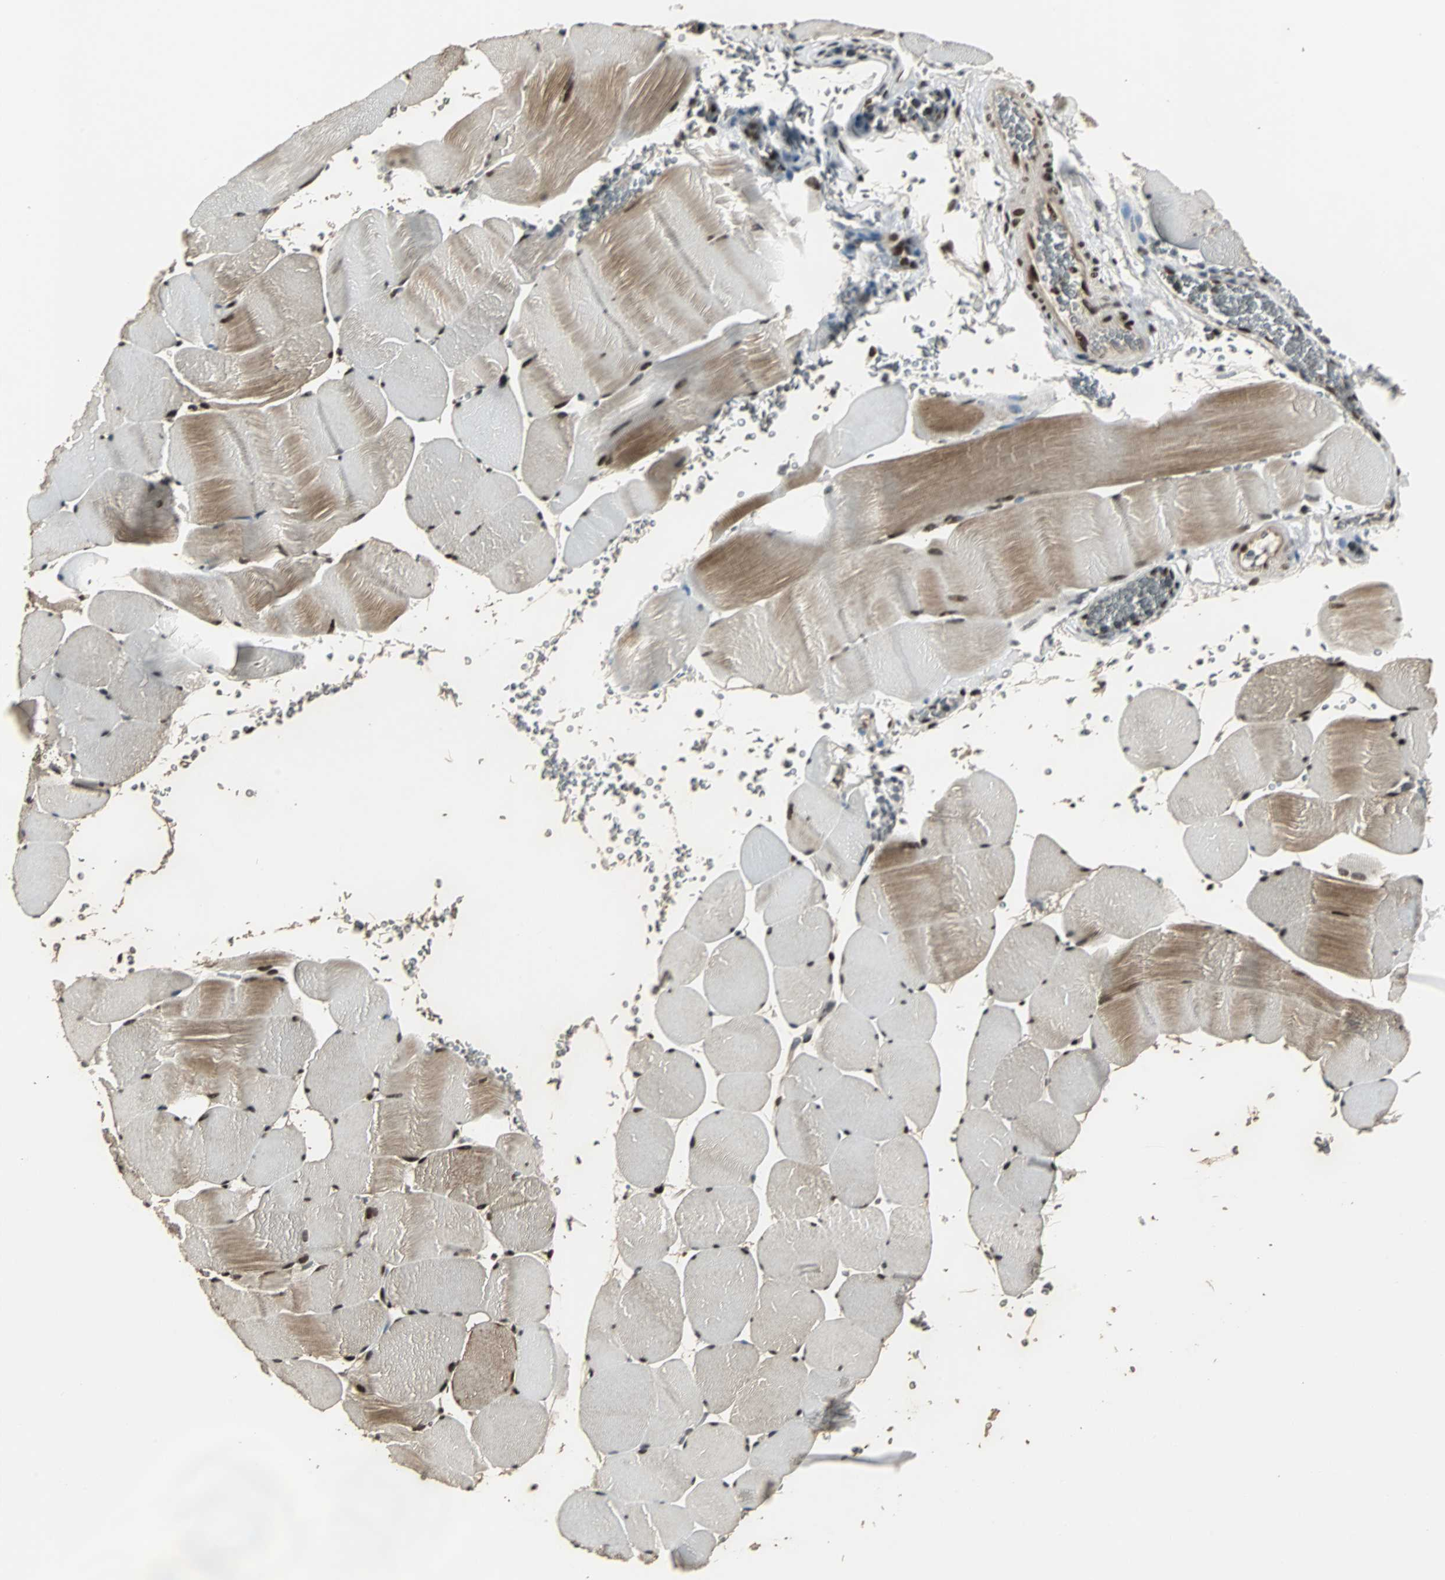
{"staining": {"intensity": "moderate", "quantity": ">75%", "location": "cytoplasmic/membranous,nuclear"}, "tissue": "skeletal muscle", "cell_type": "Myocytes", "image_type": "normal", "snomed": [{"axis": "morphology", "description": "Normal tissue, NOS"}, {"axis": "topography", "description": "Skeletal muscle"}], "caption": "A brown stain shows moderate cytoplasmic/membranous,nuclear staining of a protein in myocytes of benign skeletal muscle.", "gene": "TAF5", "patient": {"sex": "male", "age": 62}}